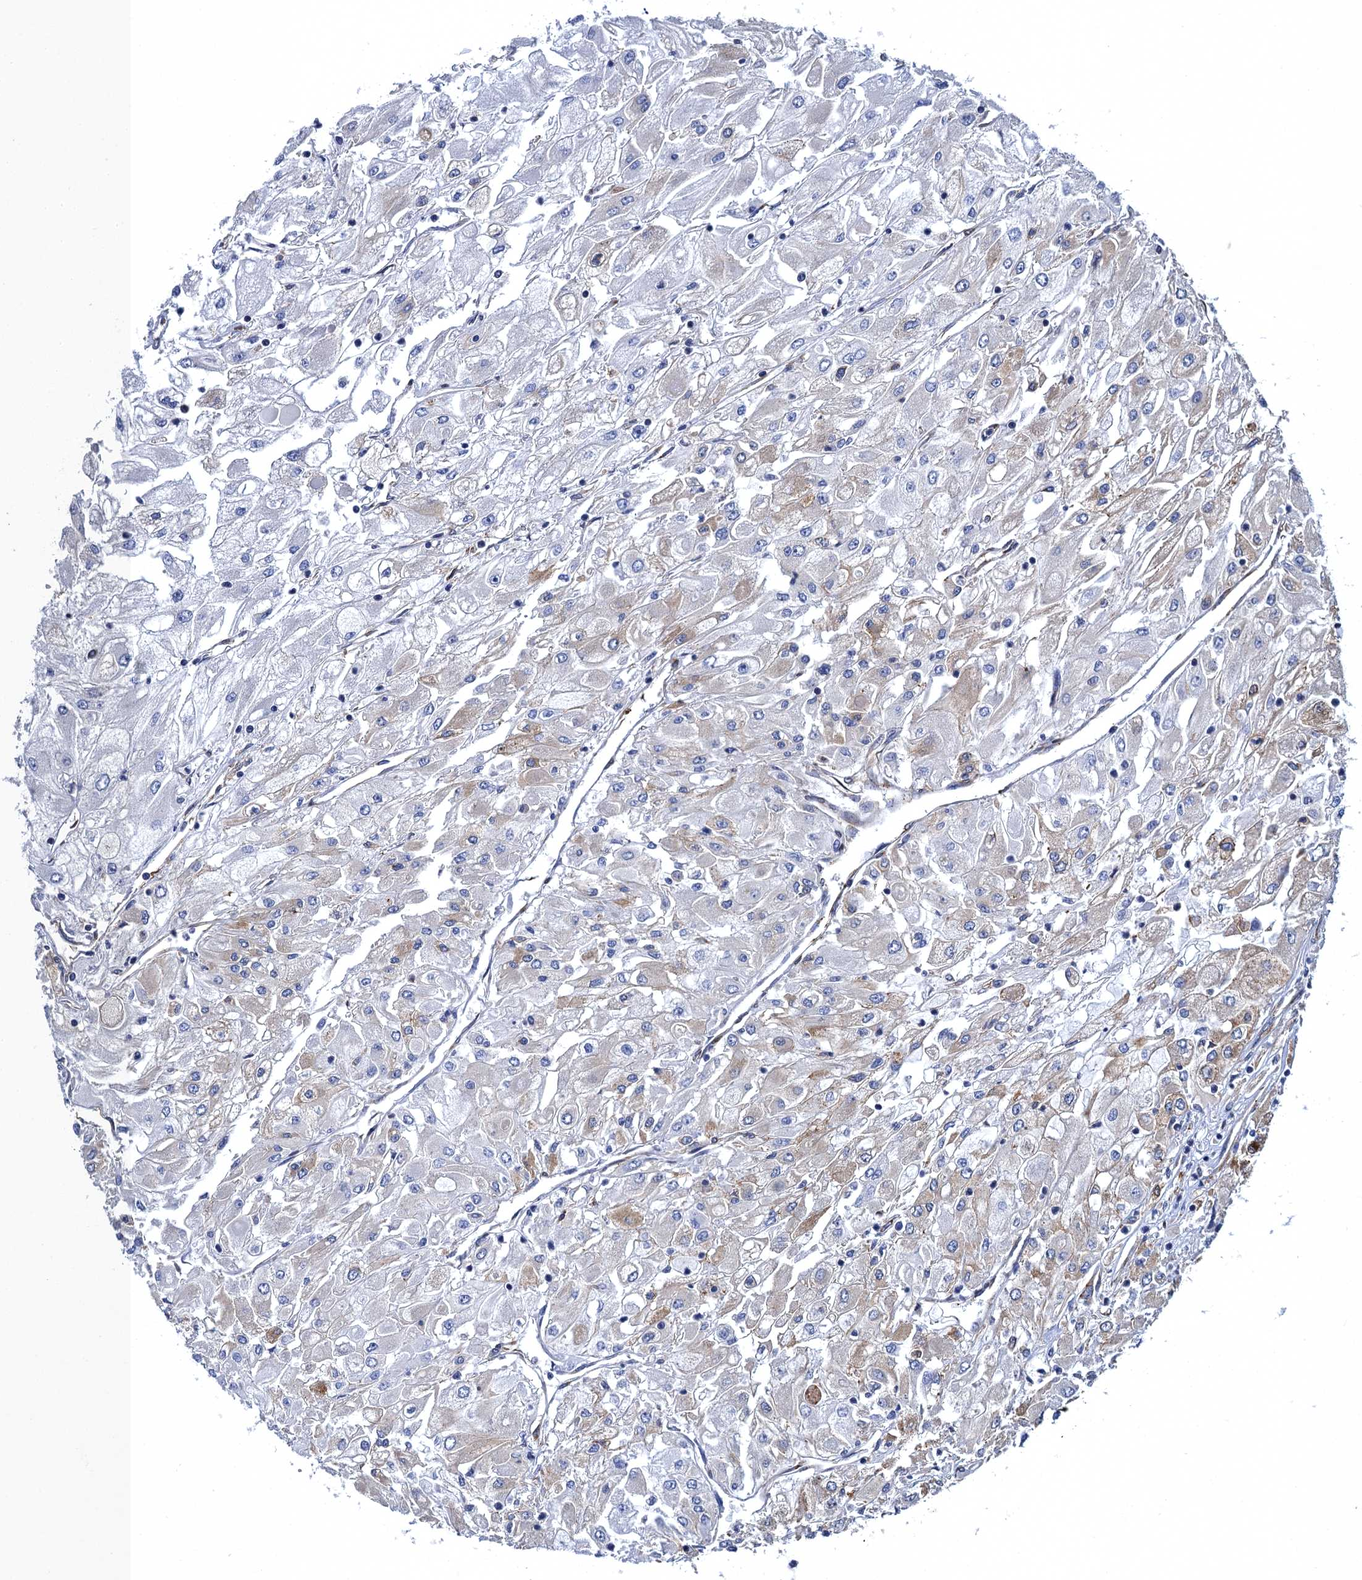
{"staining": {"intensity": "strong", "quantity": "25%-75%", "location": "cytoplasmic/membranous"}, "tissue": "renal cancer", "cell_type": "Tumor cells", "image_type": "cancer", "snomed": [{"axis": "morphology", "description": "Adenocarcinoma, NOS"}, {"axis": "topography", "description": "Kidney"}], "caption": "Renal adenocarcinoma stained for a protein (brown) exhibits strong cytoplasmic/membranous positive staining in approximately 25%-75% of tumor cells.", "gene": "POGLUT3", "patient": {"sex": "male", "age": 80}}